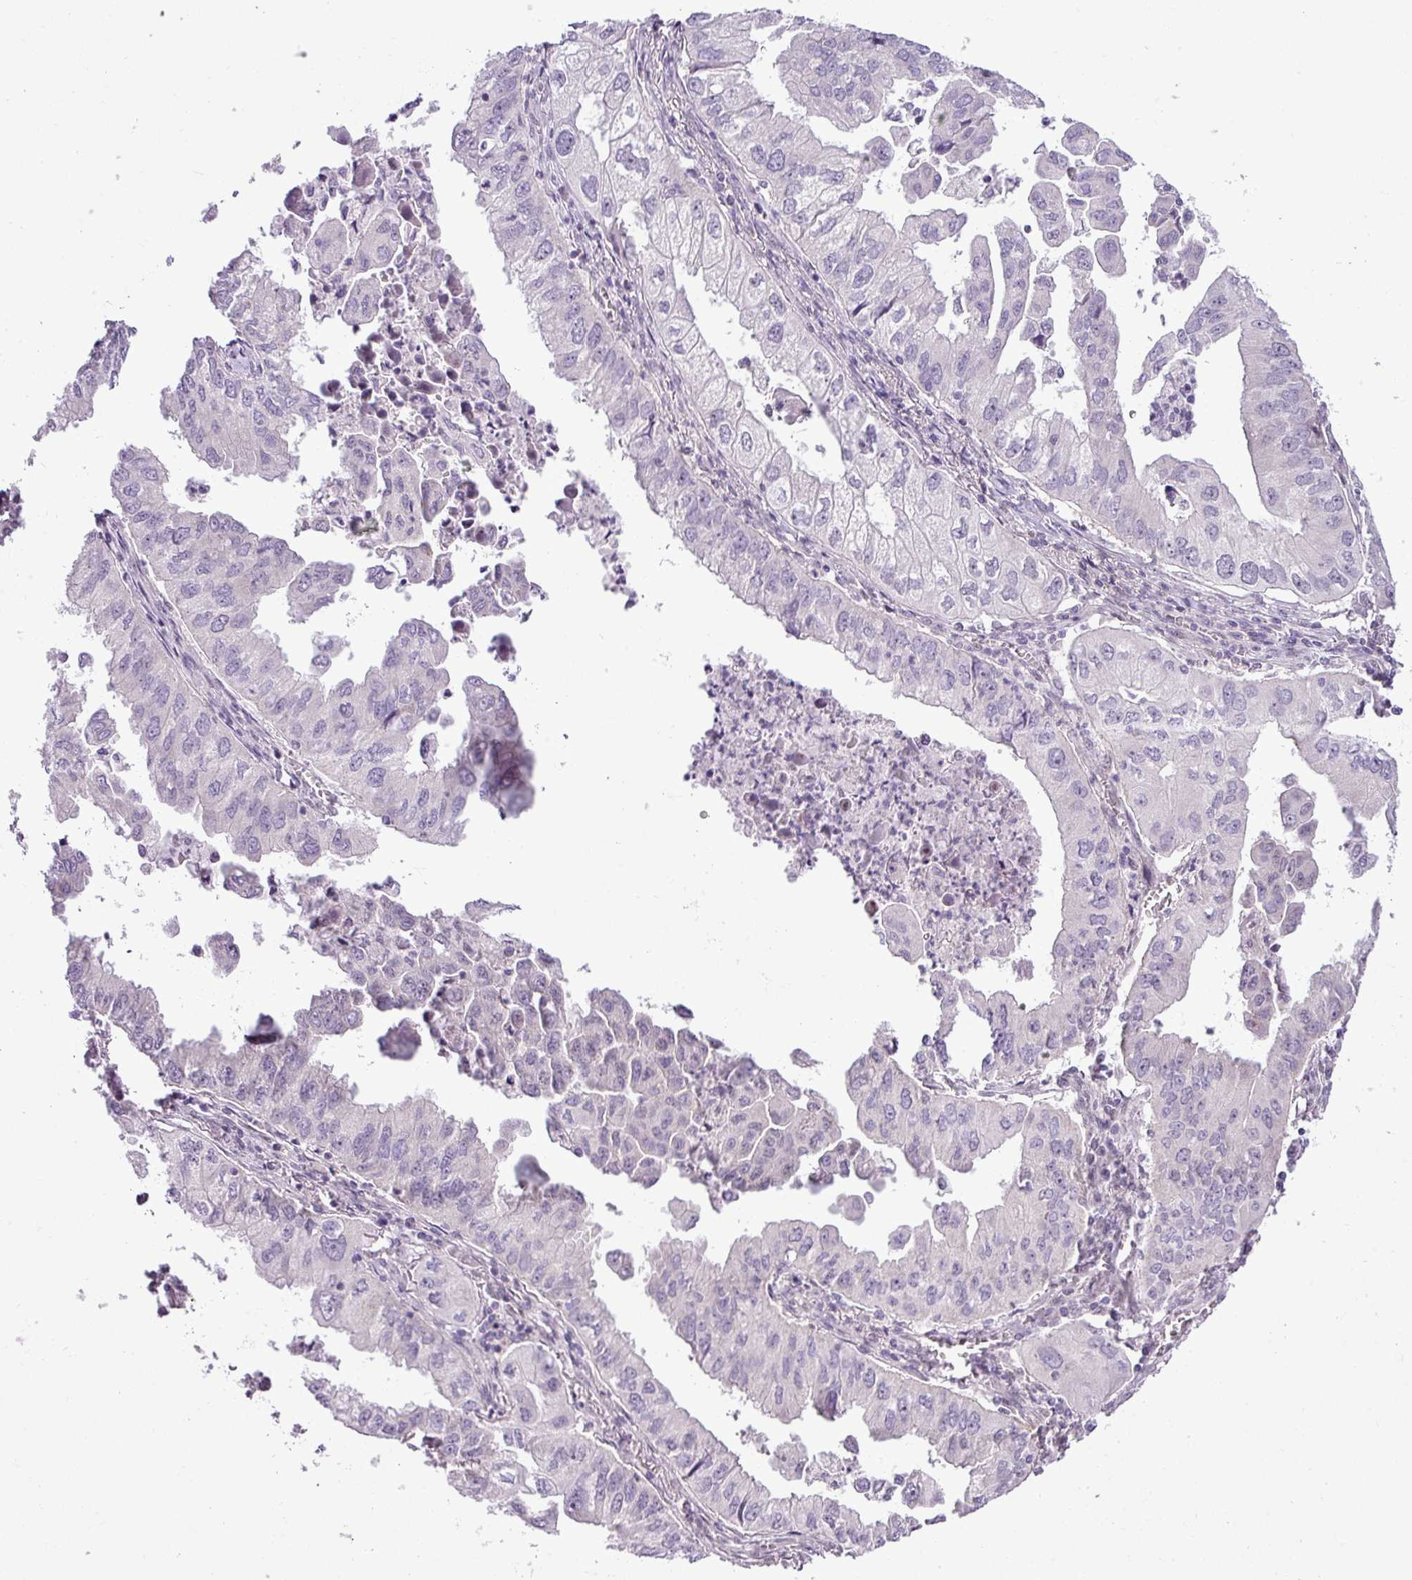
{"staining": {"intensity": "negative", "quantity": "none", "location": "none"}, "tissue": "lung cancer", "cell_type": "Tumor cells", "image_type": "cancer", "snomed": [{"axis": "morphology", "description": "Adenocarcinoma, NOS"}, {"axis": "topography", "description": "Lung"}], "caption": "Tumor cells show no significant positivity in lung cancer. Brightfield microscopy of immunohistochemistry stained with DAB (3,3'-diaminobenzidine) (brown) and hematoxylin (blue), captured at high magnification.", "gene": "MAK16", "patient": {"sex": "male", "age": 48}}